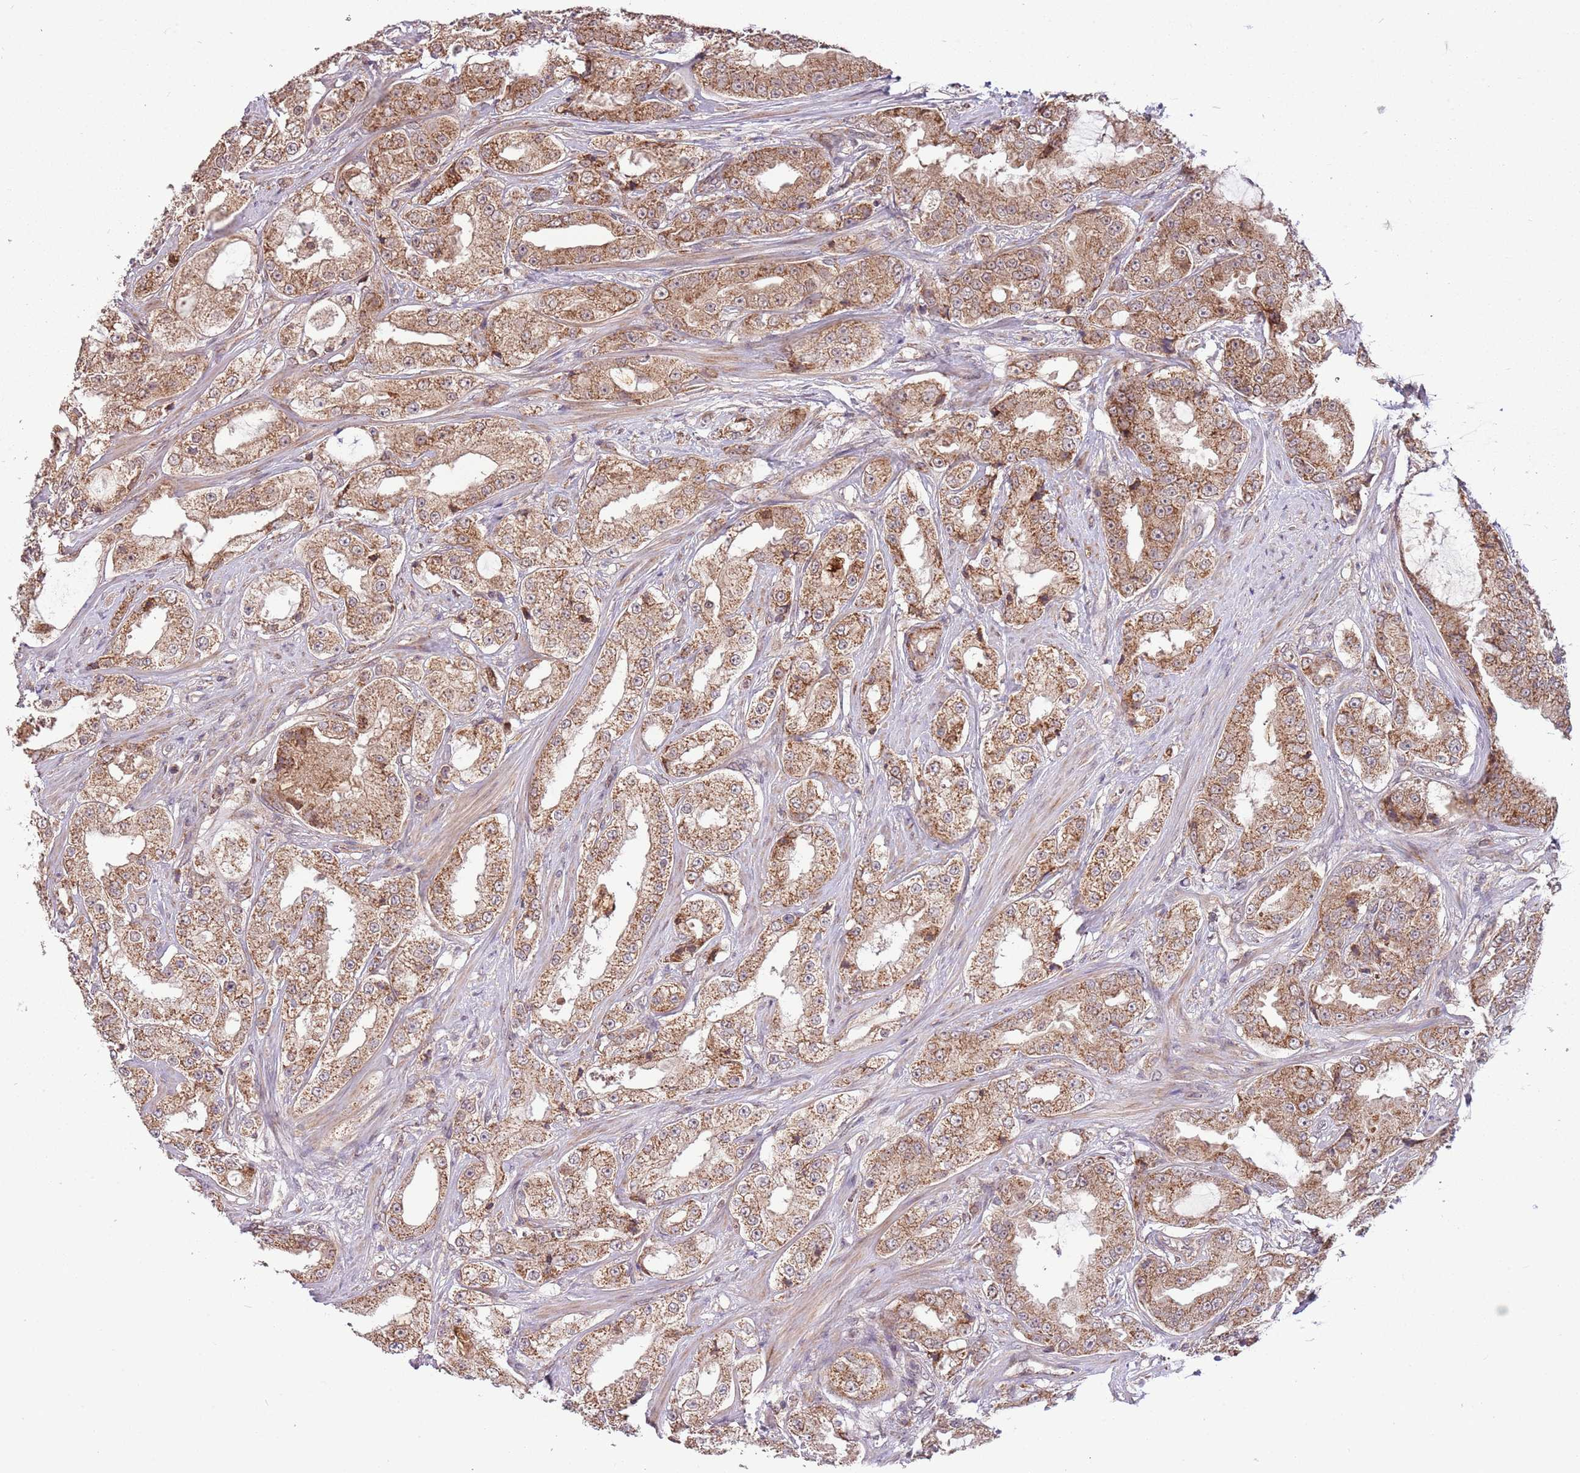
{"staining": {"intensity": "moderate", "quantity": ">75%", "location": "cytoplasmic/membranous"}, "tissue": "prostate cancer", "cell_type": "Tumor cells", "image_type": "cancer", "snomed": [{"axis": "morphology", "description": "Adenocarcinoma, High grade"}, {"axis": "topography", "description": "Prostate"}], "caption": "Immunohistochemistry (IHC) staining of high-grade adenocarcinoma (prostate), which shows medium levels of moderate cytoplasmic/membranous expression in approximately >75% of tumor cells indicating moderate cytoplasmic/membranous protein positivity. The staining was performed using DAB (brown) for protein detection and nuclei were counterstained in hematoxylin (blue).", "gene": "RNF181", "patient": {"sex": "male", "age": 73}}